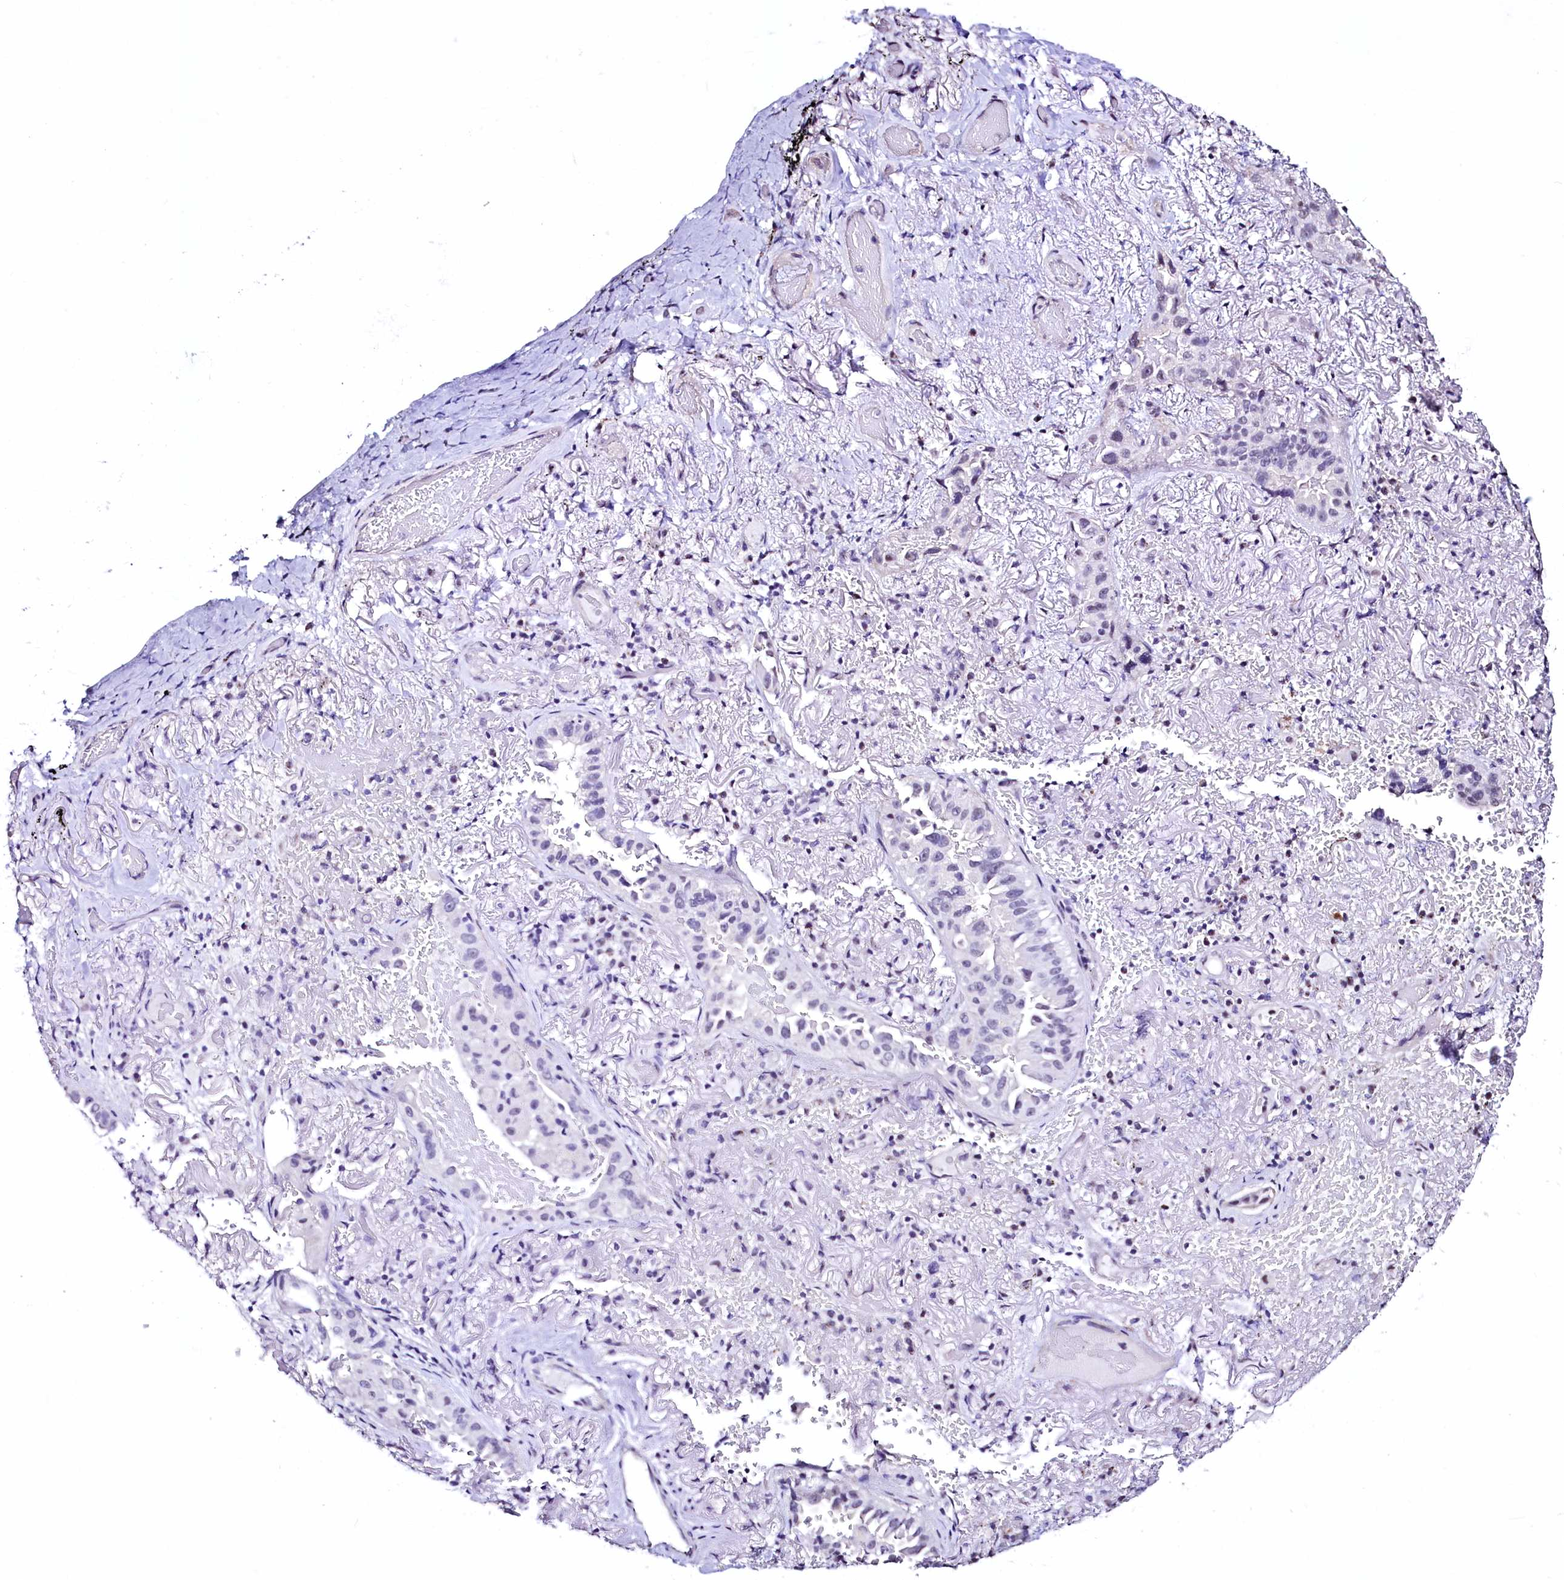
{"staining": {"intensity": "negative", "quantity": "none", "location": "none"}, "tissue": "lung cancer", "cell_type": "Tumor cells", "image_type": "cancer", "snomed": [{"axis": "morphology", "description": "Adenocarcinoma, NOS"}, {"axis": "topography", "description": "Lung"}], "caption": "The photomicrograph shows no staining of tumor cells in adenocarcinoma (lung).", "gene": "SFSWAP", "patient": {"sex": "female", "age": 69}}